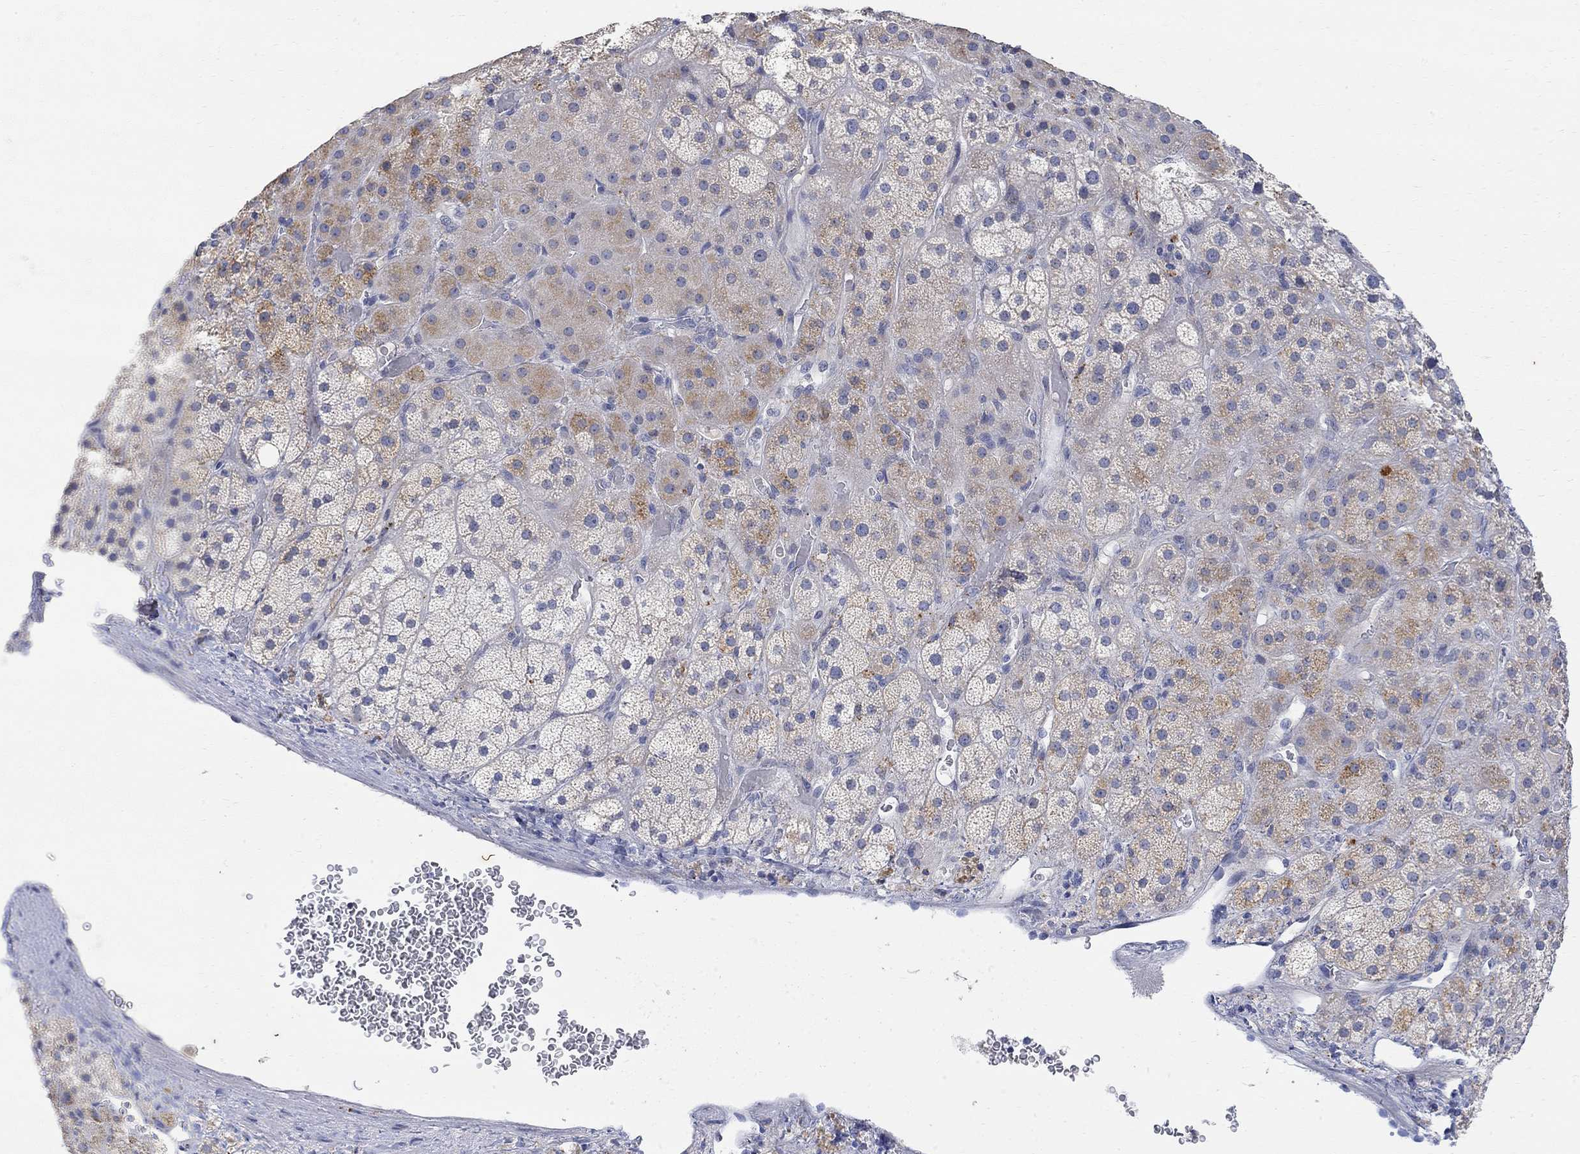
{"staining": {"intensity": "weak", "quantity": "25%-75%", "location": "cytoplasmic/membranous"}, "tissue": "adrenal gland", "cell_type": "Glandular cells", "image_type": "normal", "snomed": [{"axis": "morphology", "description": "Normal tissue, NOS"}, {"axis": "topography", "description": "Adrenal gland"}], "caption": "Protein analysis of benign adrenal gland exhibits weak cytoplasmic/membranous expression in approximately 25%-75% of glandular cells.", "gene": "FNDC5", "patient": {"sex": "male", "age": 57}}